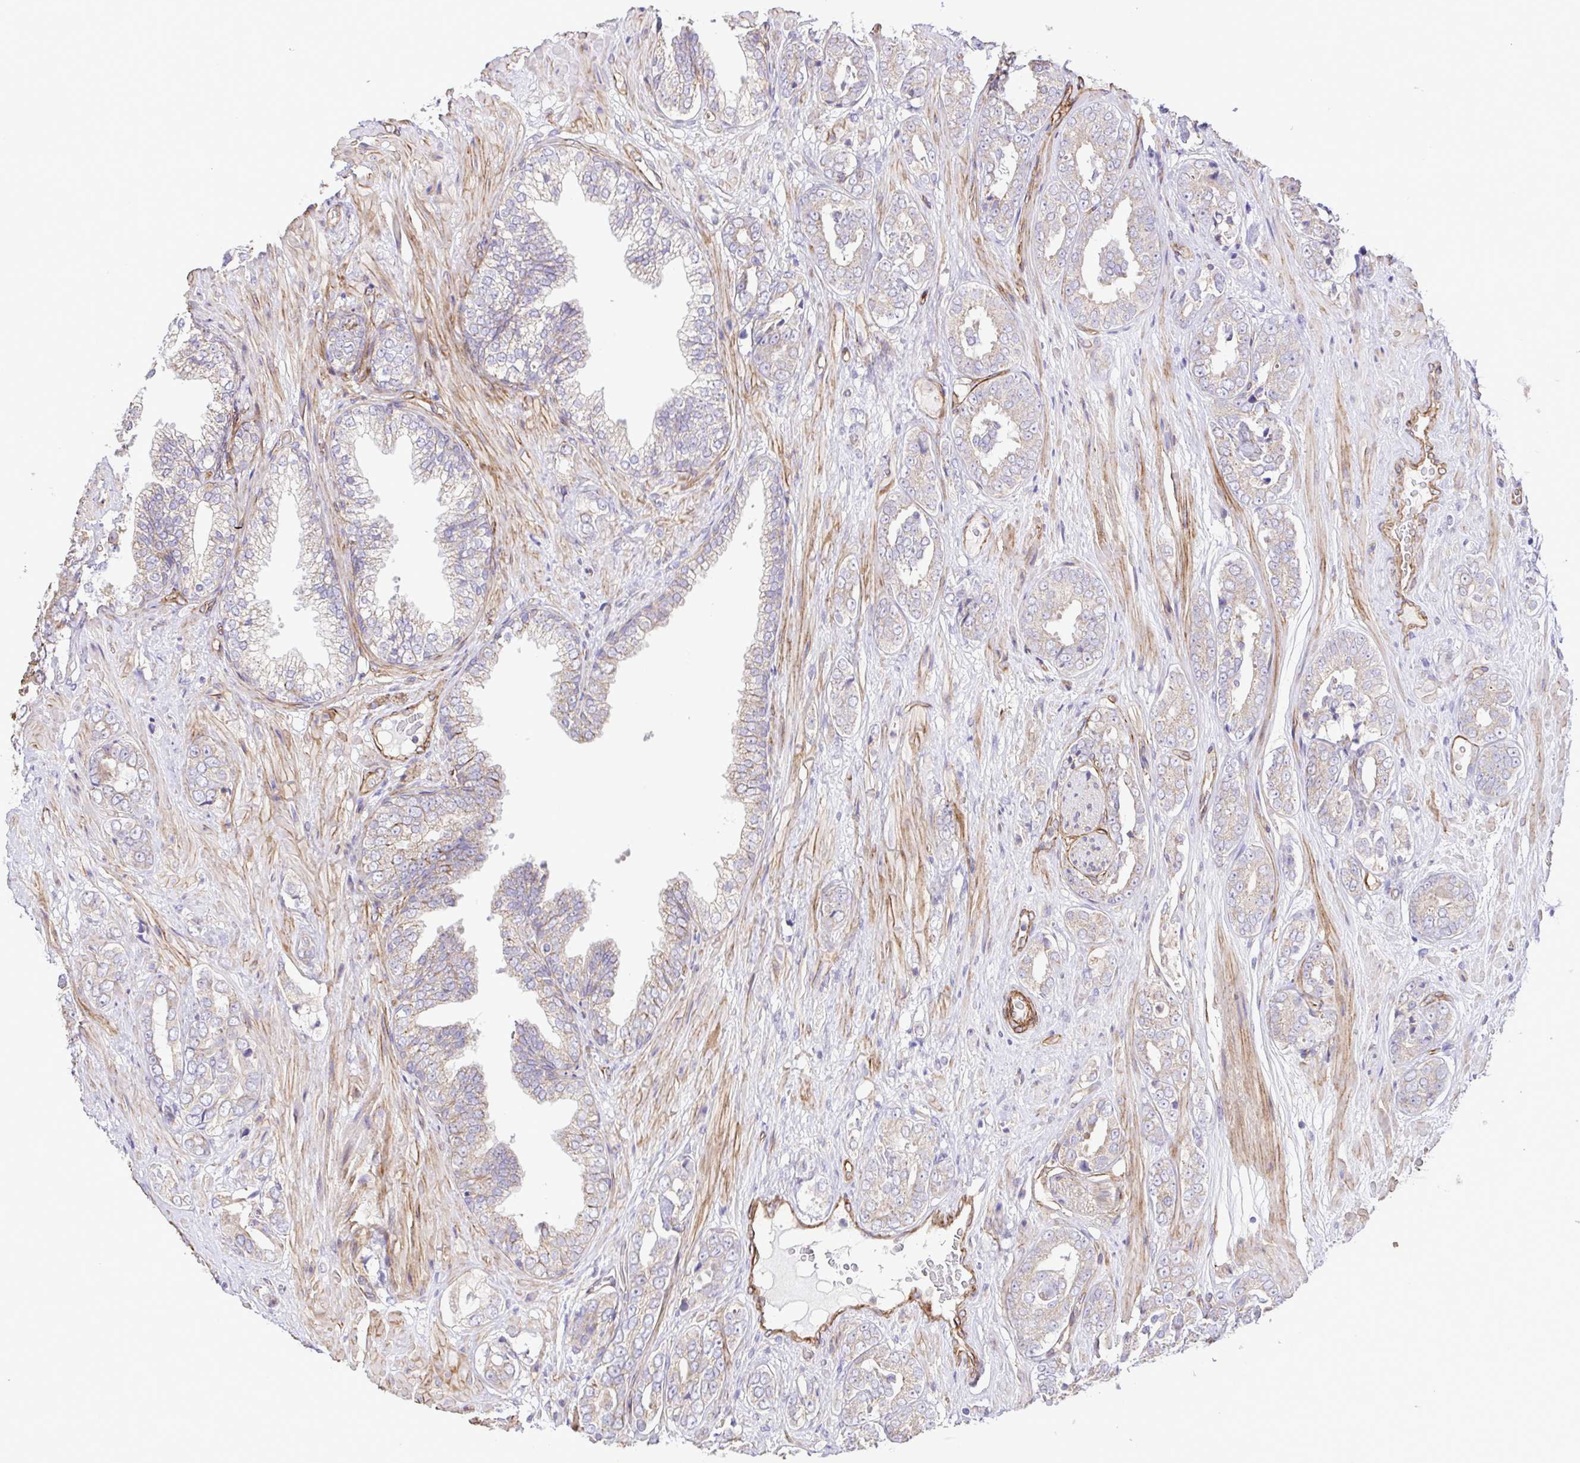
{"staining": {"intensity": "negative", "quantity": "none", "location": "none"}, "tissue": "prostate cancer", "cell_type": "Tumor cells", "image_type": "cancer", "snomed": [{"axis": "morphology", "description": "Adenocarcinoma, High grade"}, {"axis": "topography", "description": "Prostate"}], "caption": "This is an IHC histopathology image of human prostate cancer (high-grade adenocarcinoma). There is no staining in tumor cells.", "gene": "FLT1", "patient": {"sex": "male", "age": 71}}